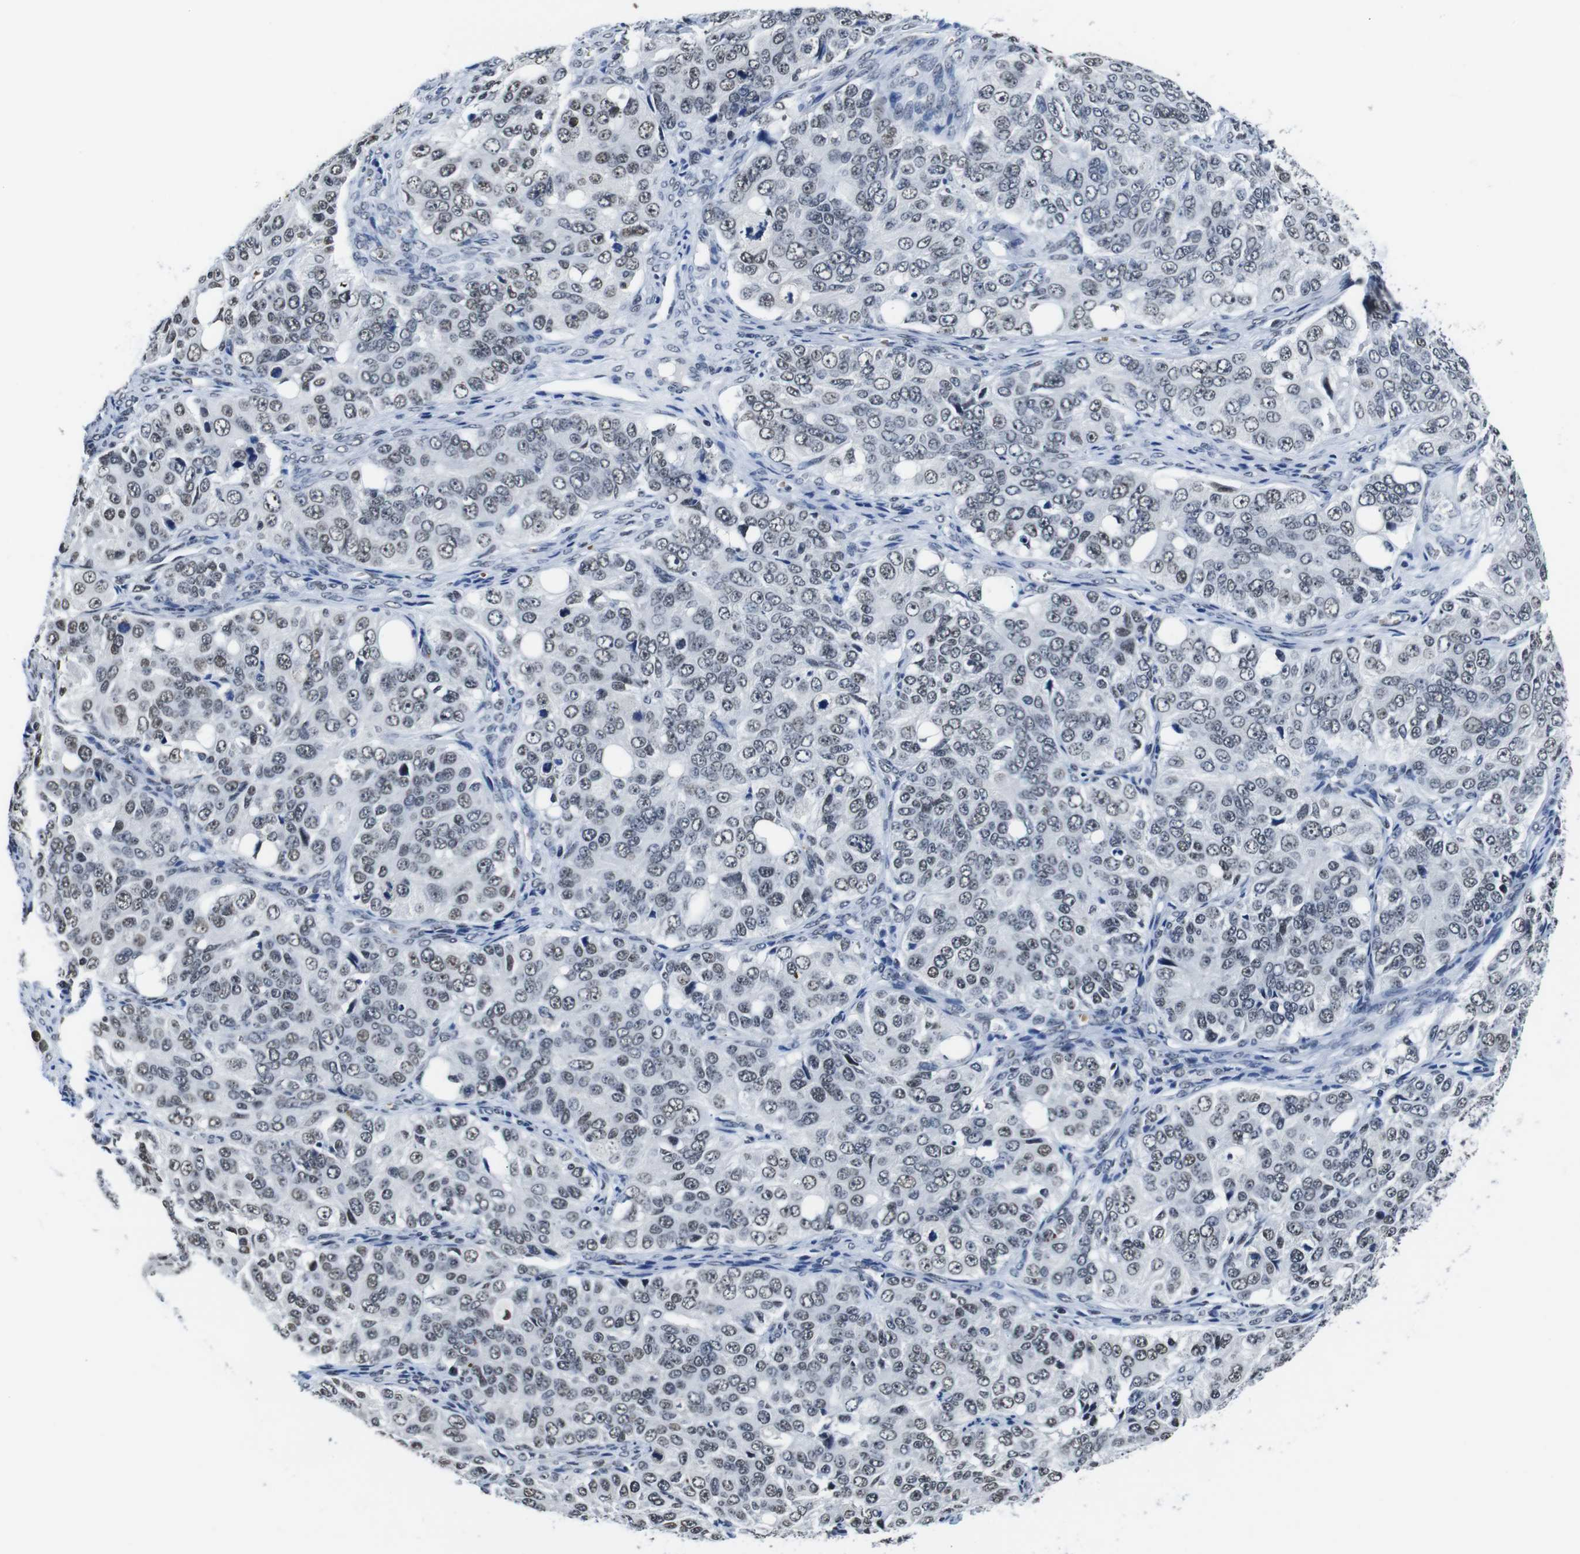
{"staining": {"intensity": "weak", "quantity": "25%-75%", "location": "nuclear"}, "tissue": "ovarian cancer", "cell_type": "Tumor cells", "image_type": "cancer", "snomed": [{"axis": "morphology", "description": "Carcinoma, endometroid"}, {"axis": "topography", "description": "Ovary"}], "caption": "This micrograph shows immunohistochemistry (IHC) staining of ovarian cancer (endometroid carcinoma), with low weak nuclear positivity in approximately 25%-75% of tumor cells.", "gene": "ILDR2", "patient": {"sex": "female", "age": 51}}